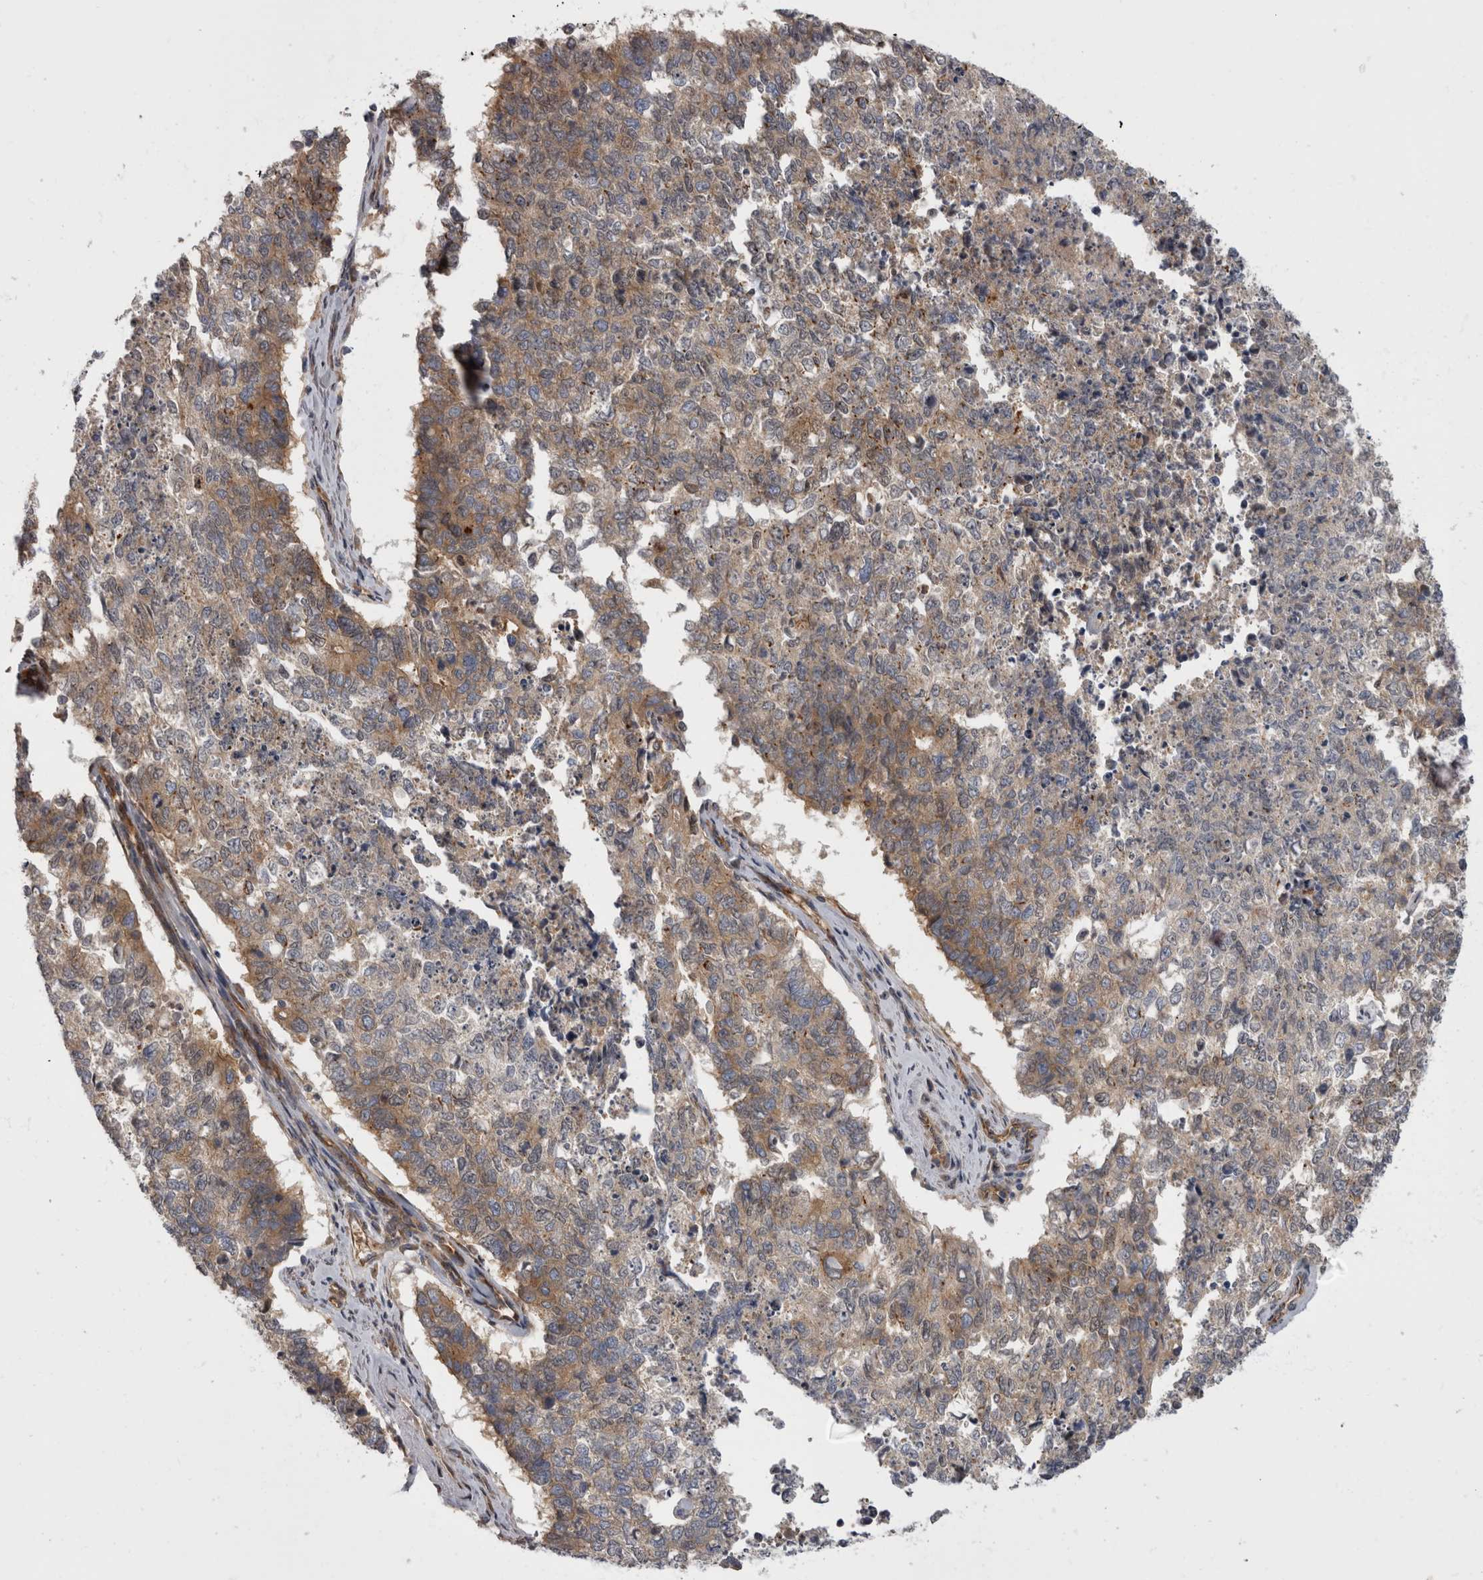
{"staining": {"intensity": "weak", "quantity": "25%-75%", "location": "cytoplasmic/membranous"}, "tissue": "cervical cancer", "cell_type": "Tumor cells", "image_type": "cancer", "snomed": [{"axis": "morphology", "description": "Squamous cell carcinoma, NOS"}, {"axis": "topography", "description": "Cervix"}], "caption": "Immunohistochemistry (IHC) histopathology image of neoplastic tissue: human cervical cancer (squamous cell carcinoma) stained using IHC demonstrates low levels of weak protein expression localized specifically in the cytoplasmic/membranous of tumor cells, appearing as a cytoplasmic/membranous brown color.", "gene": "HOOK3", "patient": {"sex": "female", "age": 63}}